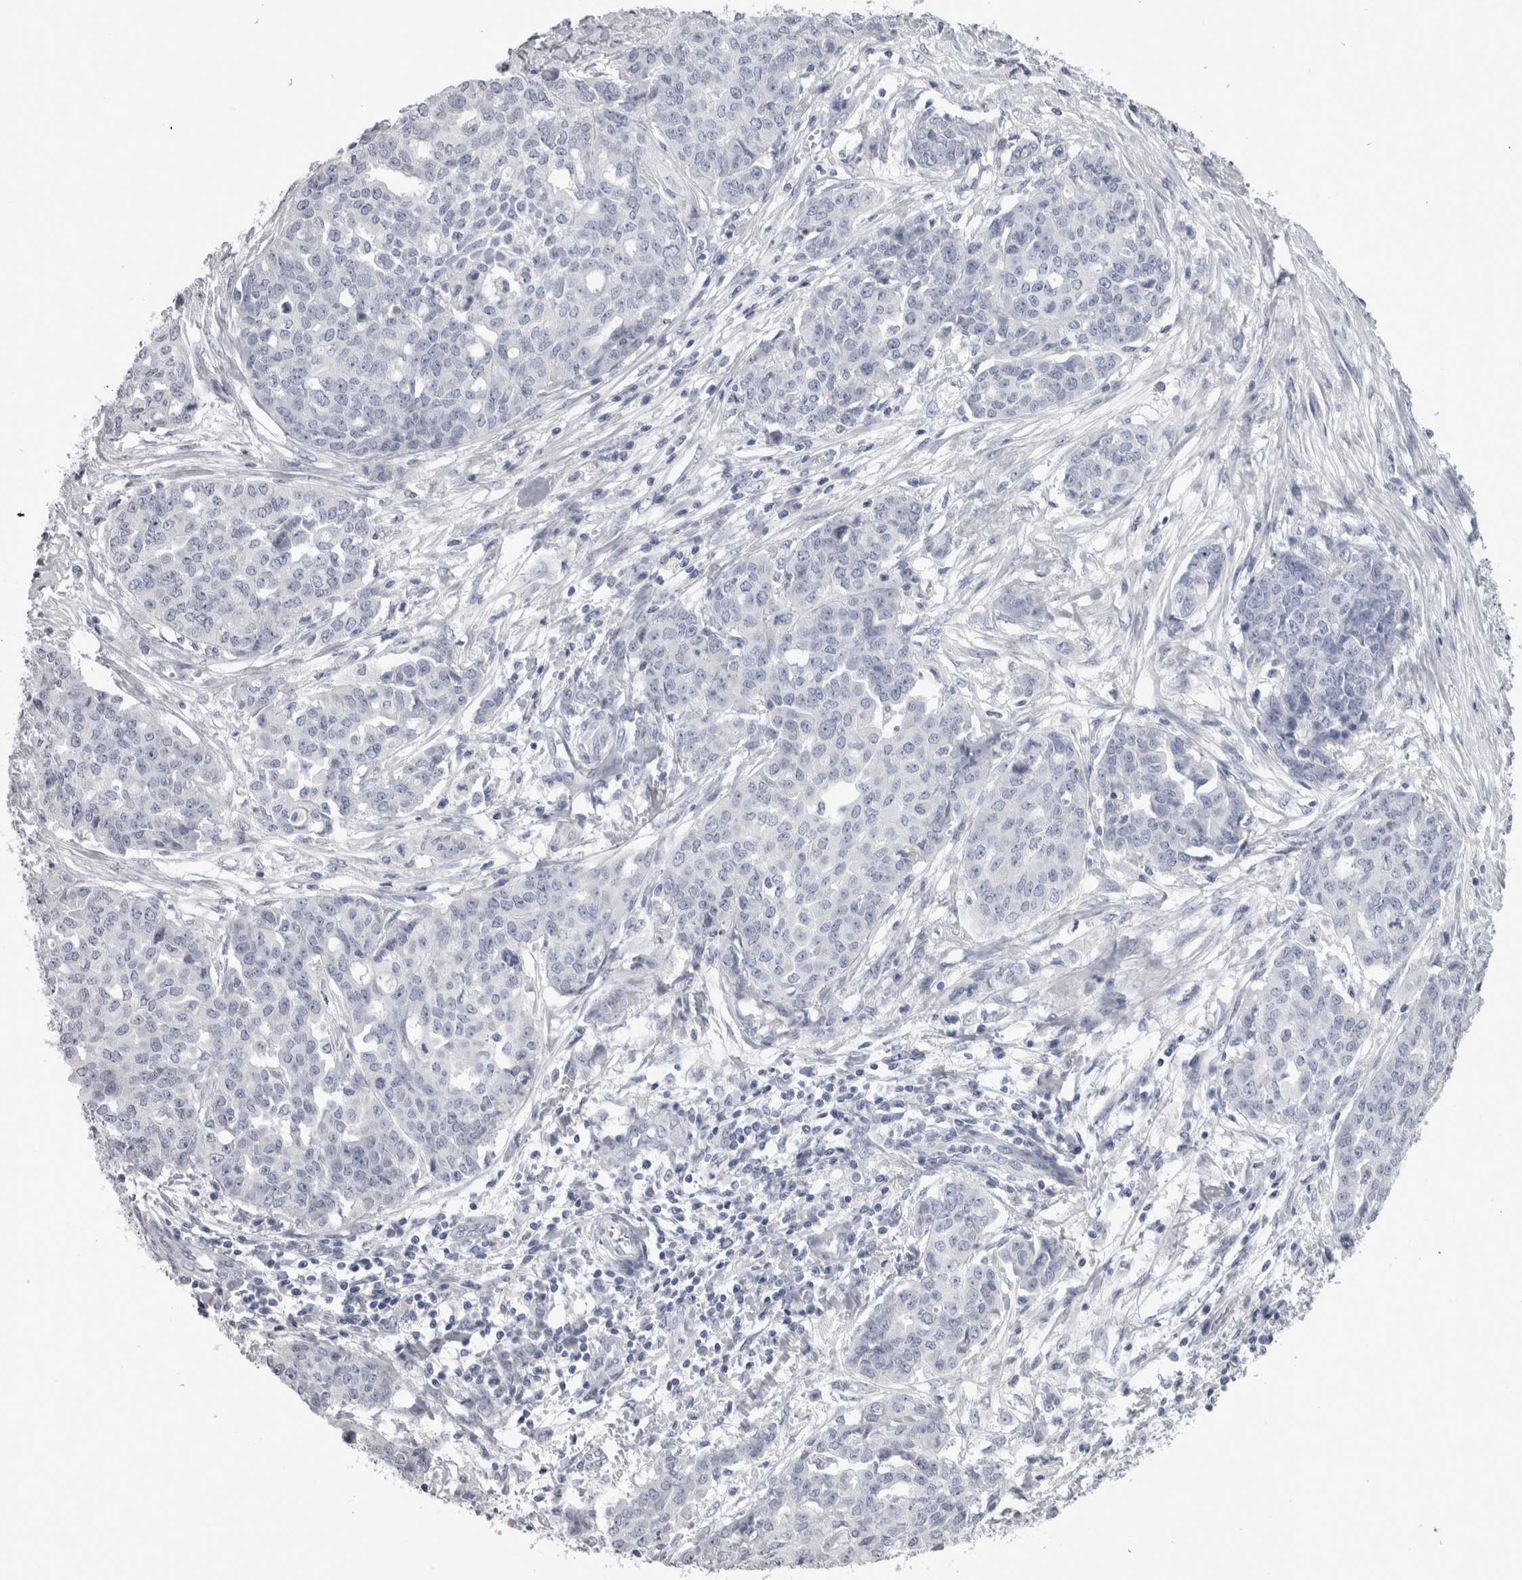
{"staining": {"intensity": "negative", "quantity": "none", "location": "none"}, "tissue": "ovarian cancer", "cell_type": "Tumor cells", "image_type": "cancer", "snomed": [{"axis": "morphology", "description": "Cystadenocarcinoma, serous, NOS"}, {"axis": "topography", "description": "Soft tissue"}, {"axis": "topography", "description": "Ovary"}], "caption": "High power microscopy micrograph of an immunohistochemistry (IHC) histopathology image of ovarian serous cystadenocarcinoma, revealing no significant expression in tumor cells.", "gene": "ADAM2", "patient": {"sex": "female", "age": 57}}